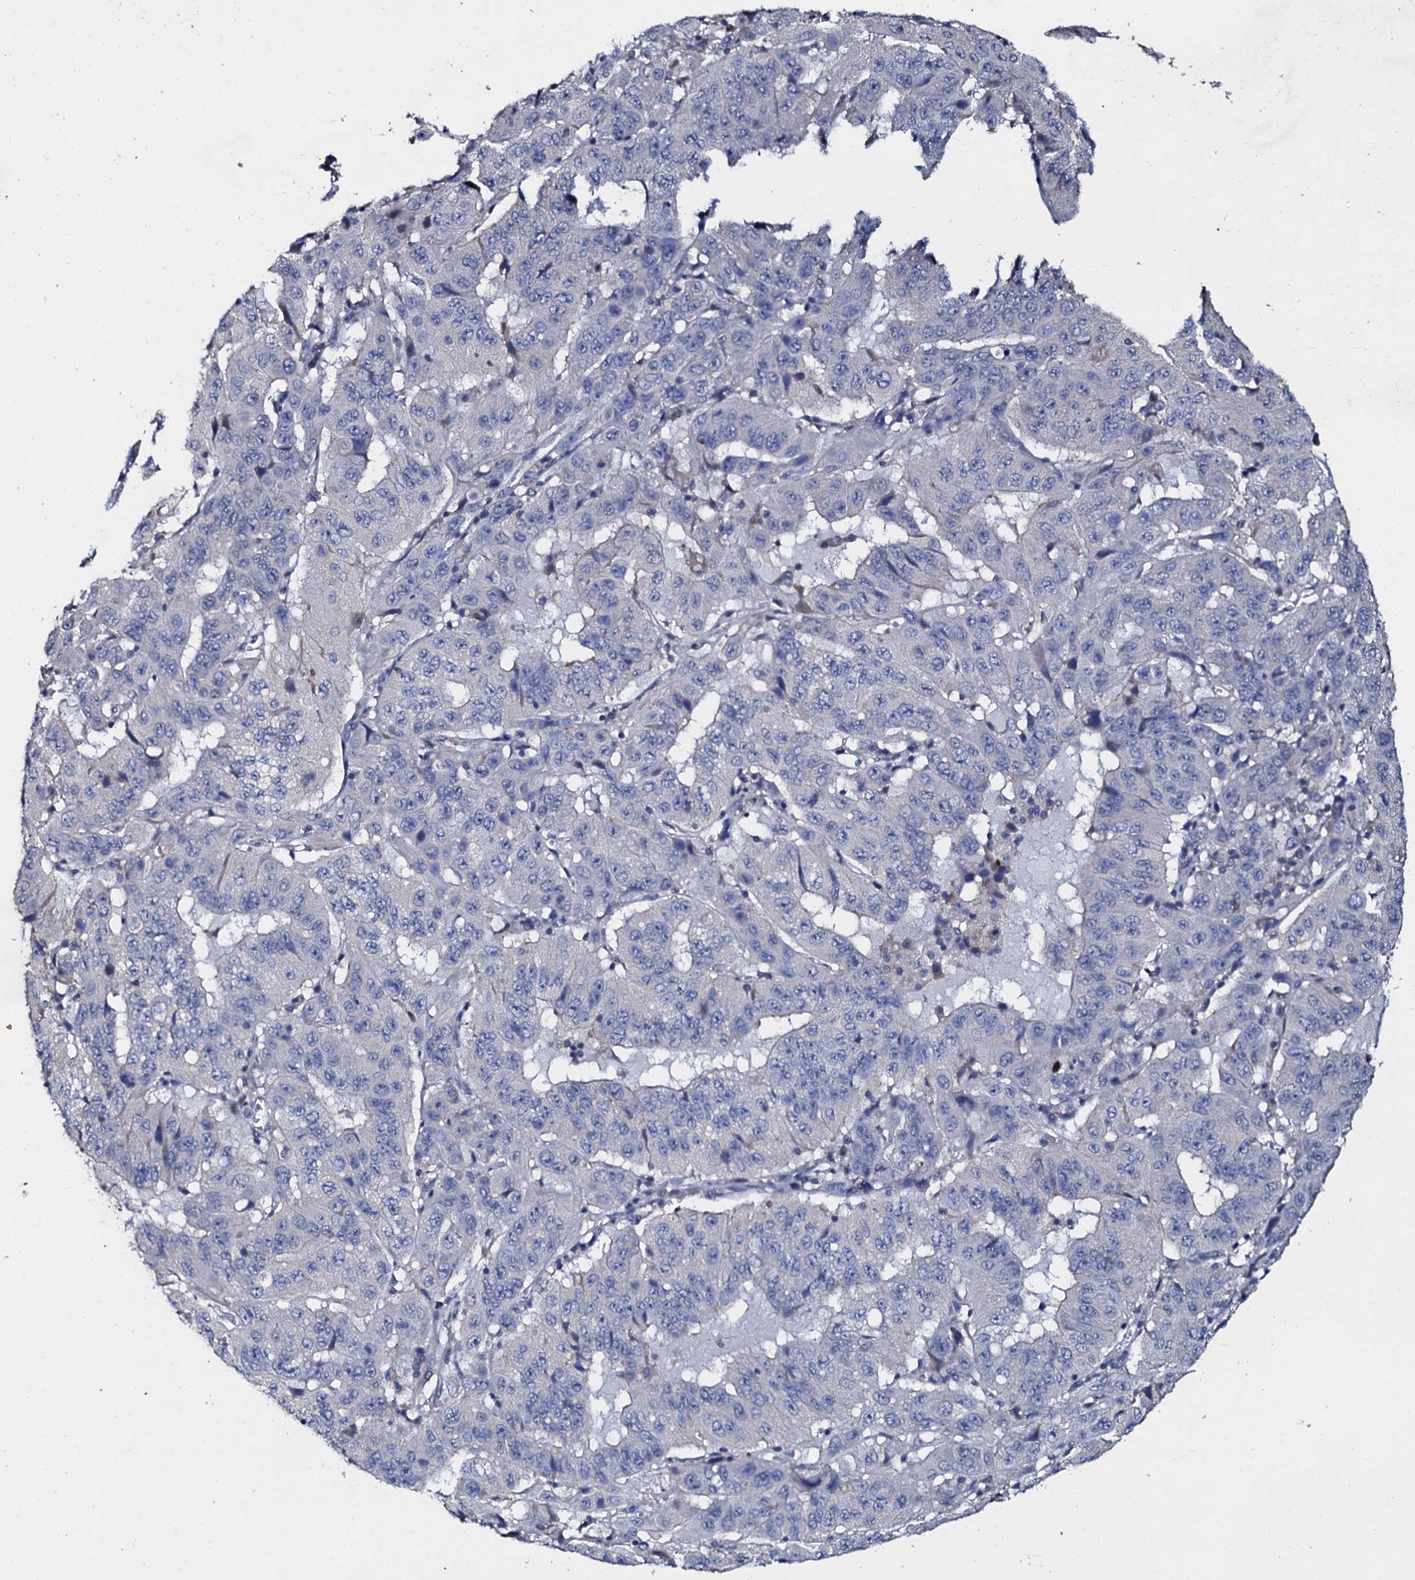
{"staining": {"intensity": "negative", "quantity": "none", "location": "none"}, "tissue": "pancreatic cancer", "cell_type": "Tumor cells", "image_type": "cancer", "snomed": [{"axis": "morphology", "description": "Adenocarcinoma, NOS"}, {"axis": "topography", "description": "Pancreas"}], "caption": "IHC photomicrograph of pancreatic cancer (adenocarcinoma) stained for a protein (brown), which exhibits no positivity in tumor cells. (DAB immunohistochemistry visualized using brightfield microscopy, high magnification).", "gene": "SLC37A4", "patient": {"sex": "male", "age": 63}}